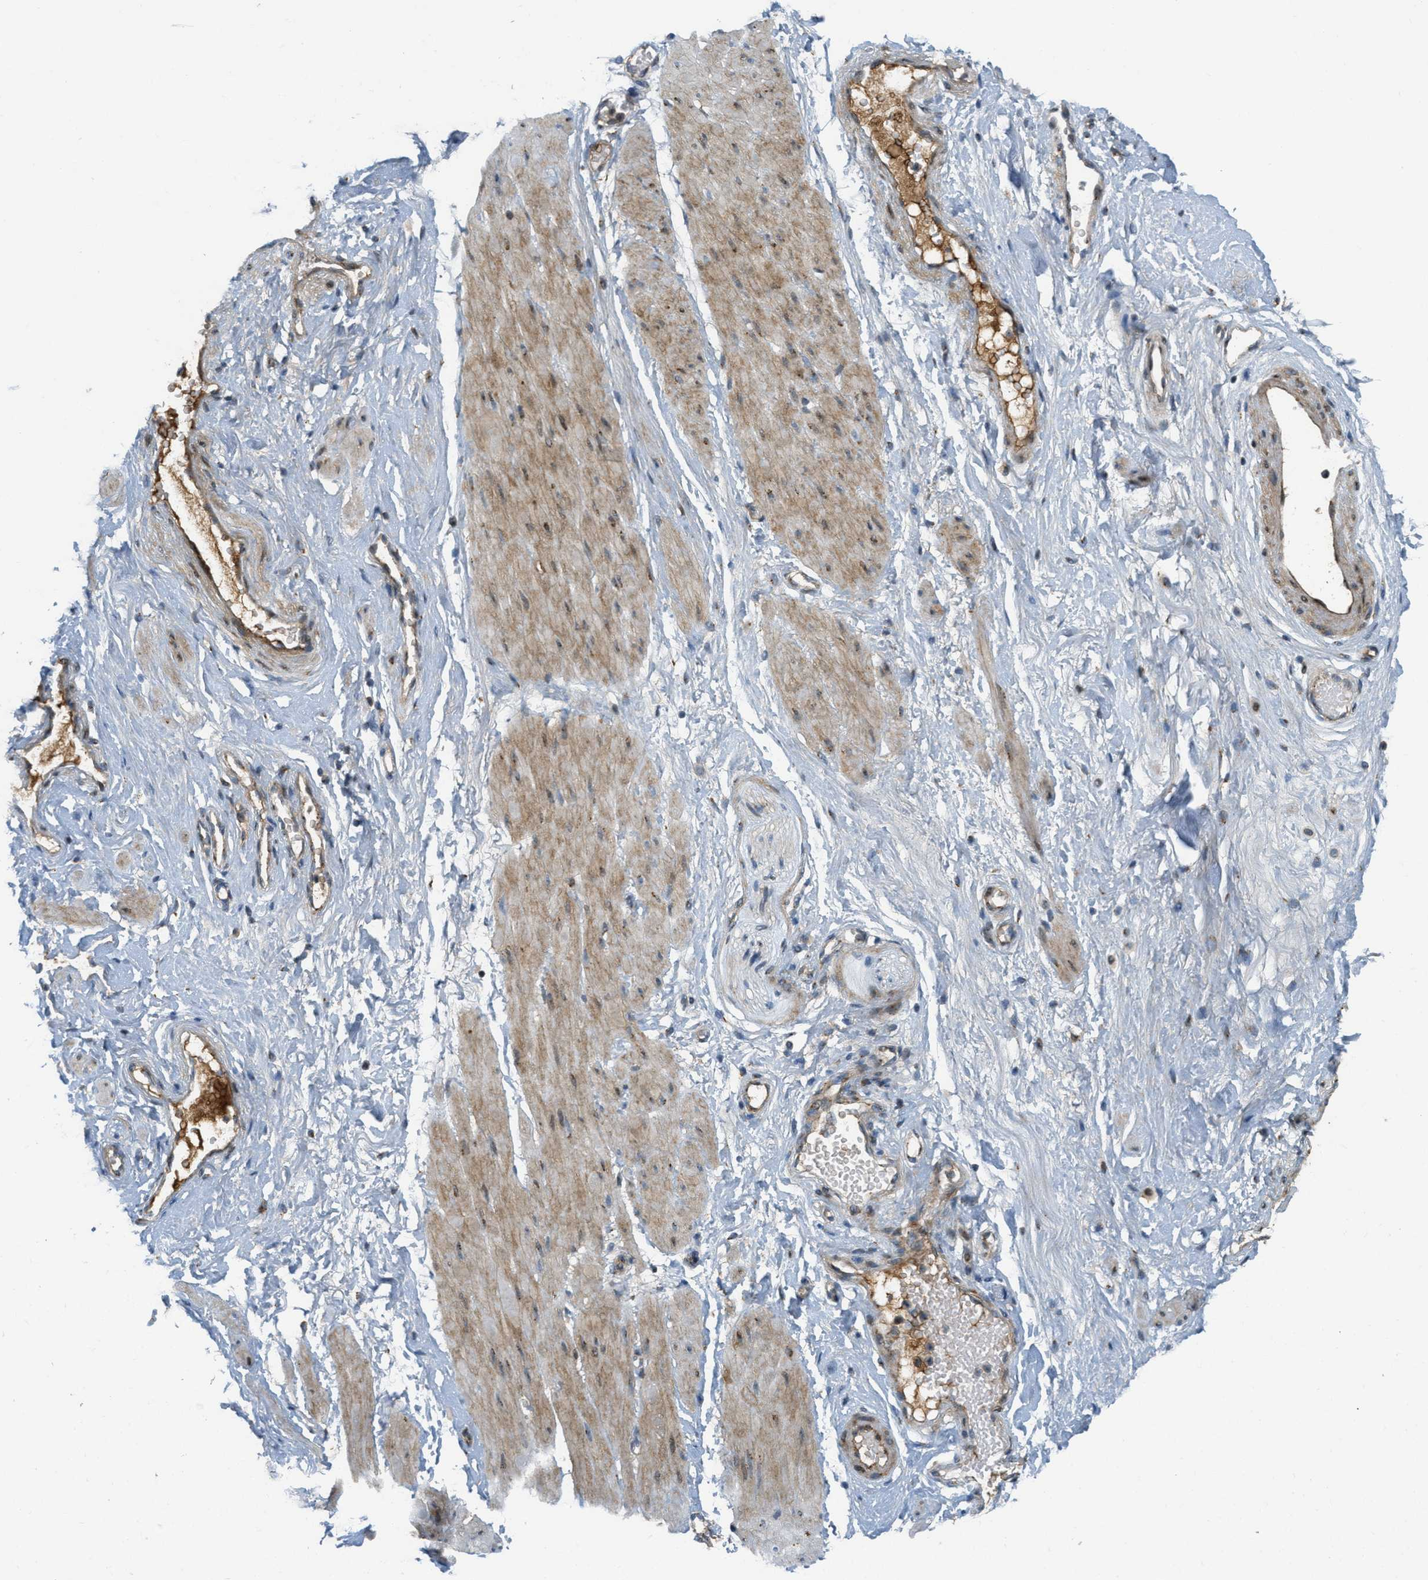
{"staining": {"intensity": "moderate", "quantity": "<25%", "location": "cytoplasmic/membranous"}, "tissue": "adipose tissue", "cell_type": "Adipocytes", "image_type": "normal", "snomed": [{"axis": "morphology", "description": "Normal tissue, NOS"}, {"axis": "topography", "description": "Soft tissue"}, {"axis": "topography", "description": "Vascular tissue"}], "caption": "Adipose tissue stained with a brown dye exhibits moderate cytoplasmic/membranous positive expression in approximately <25% of adipocytes.", "gene": "ZFPL1", "patient": {"sex": "female", "age": 35}}